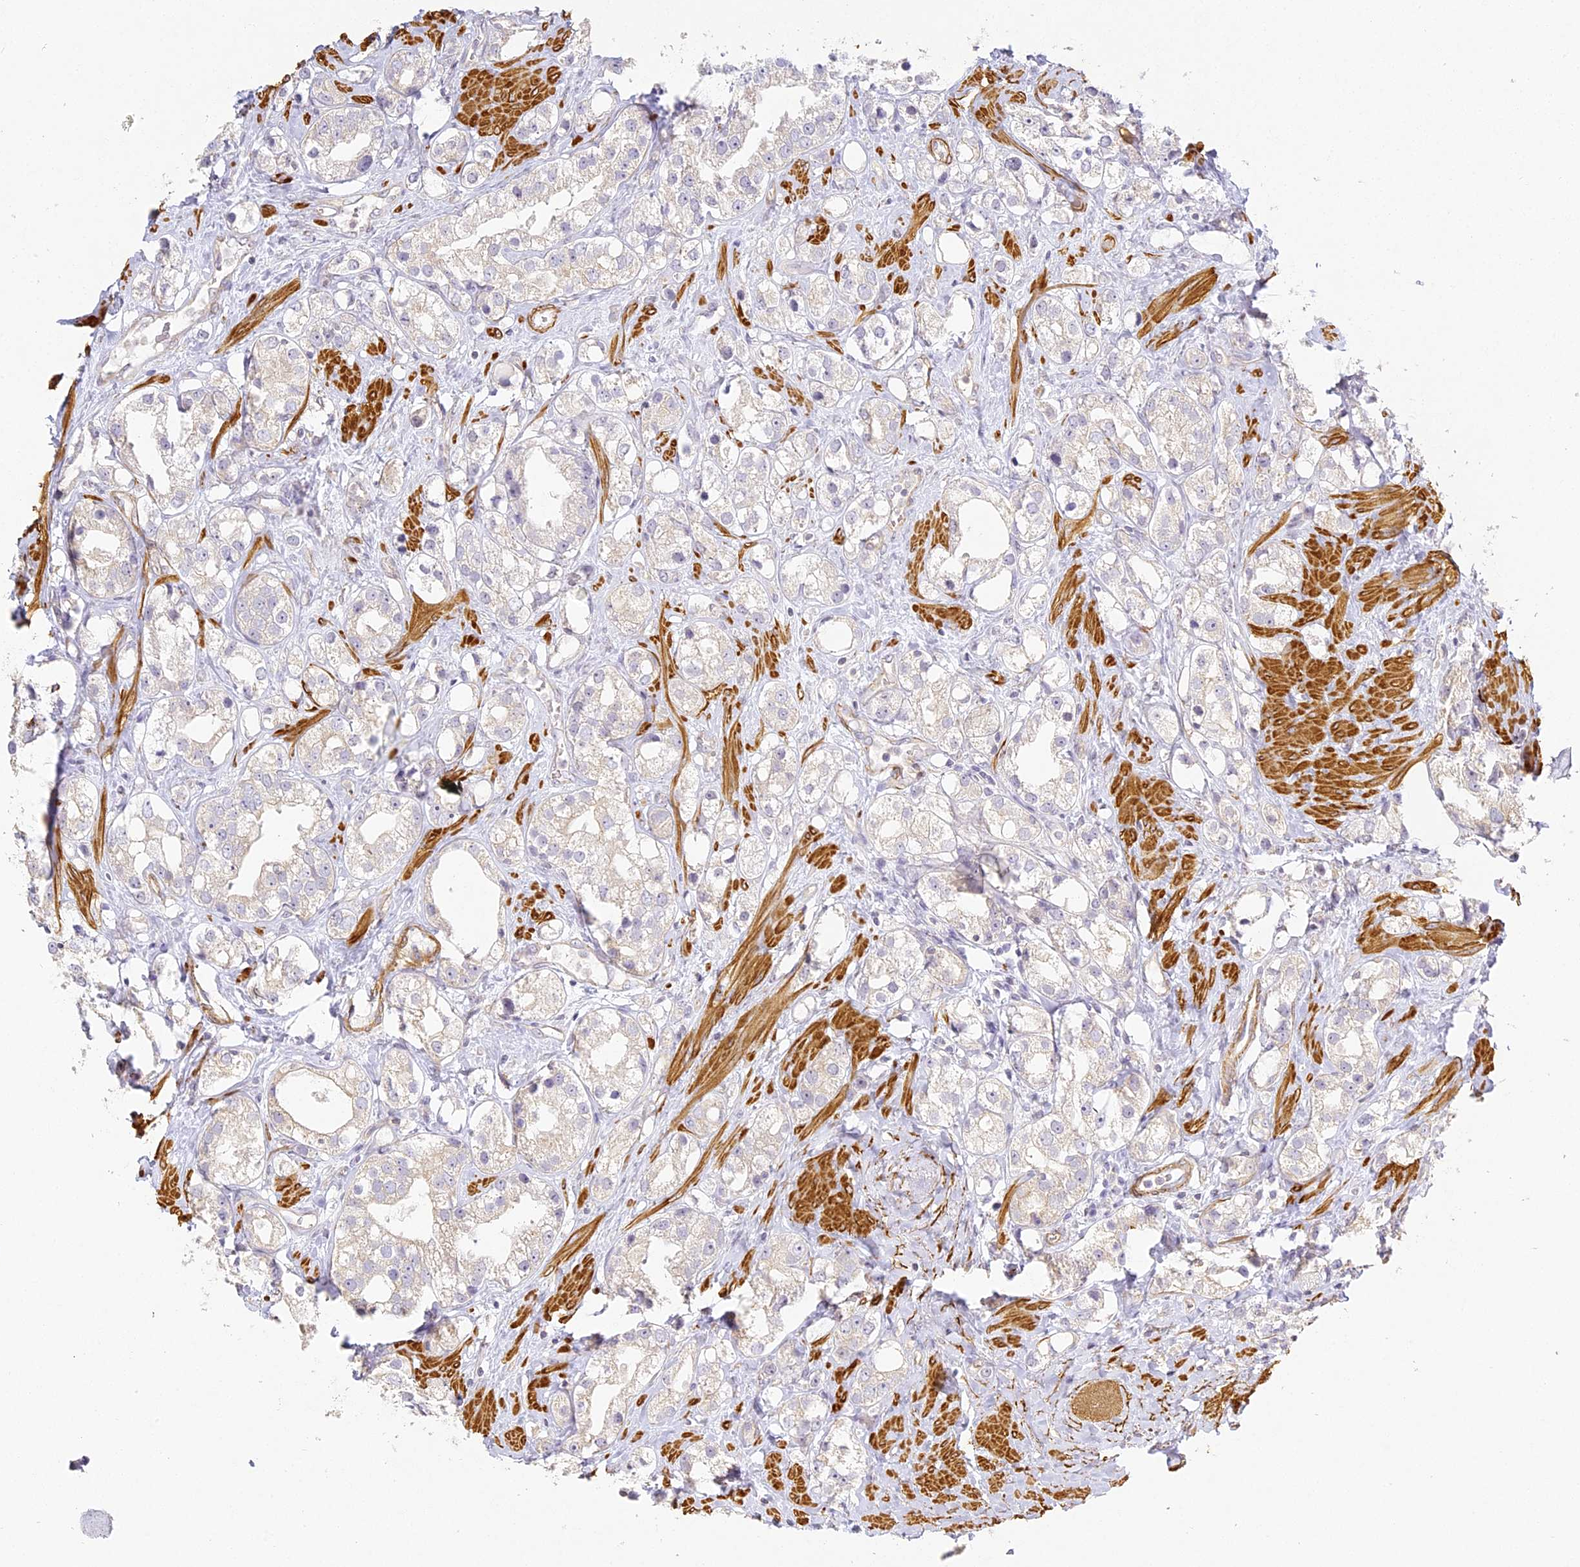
{"staining": {"intensity": "negative", "quantity": "none", "location": "none"}, "tissue": "prostate cancer", "cell_type": "Tumor cells", "image_type": "cancer", "snomed": [{"axis": "morphology", "description": "Adenocarcinoma, NOS"}, {"axis": "topography", "description": "Prostate"}], "caption": "An IHC micrograph of adenocarcinoma (prostate) is shown. There is no staining in tumor cells of adenocarcinoma (prostate).", "gene": "MED28", "patient": {"sex": "male", "age": 79}}